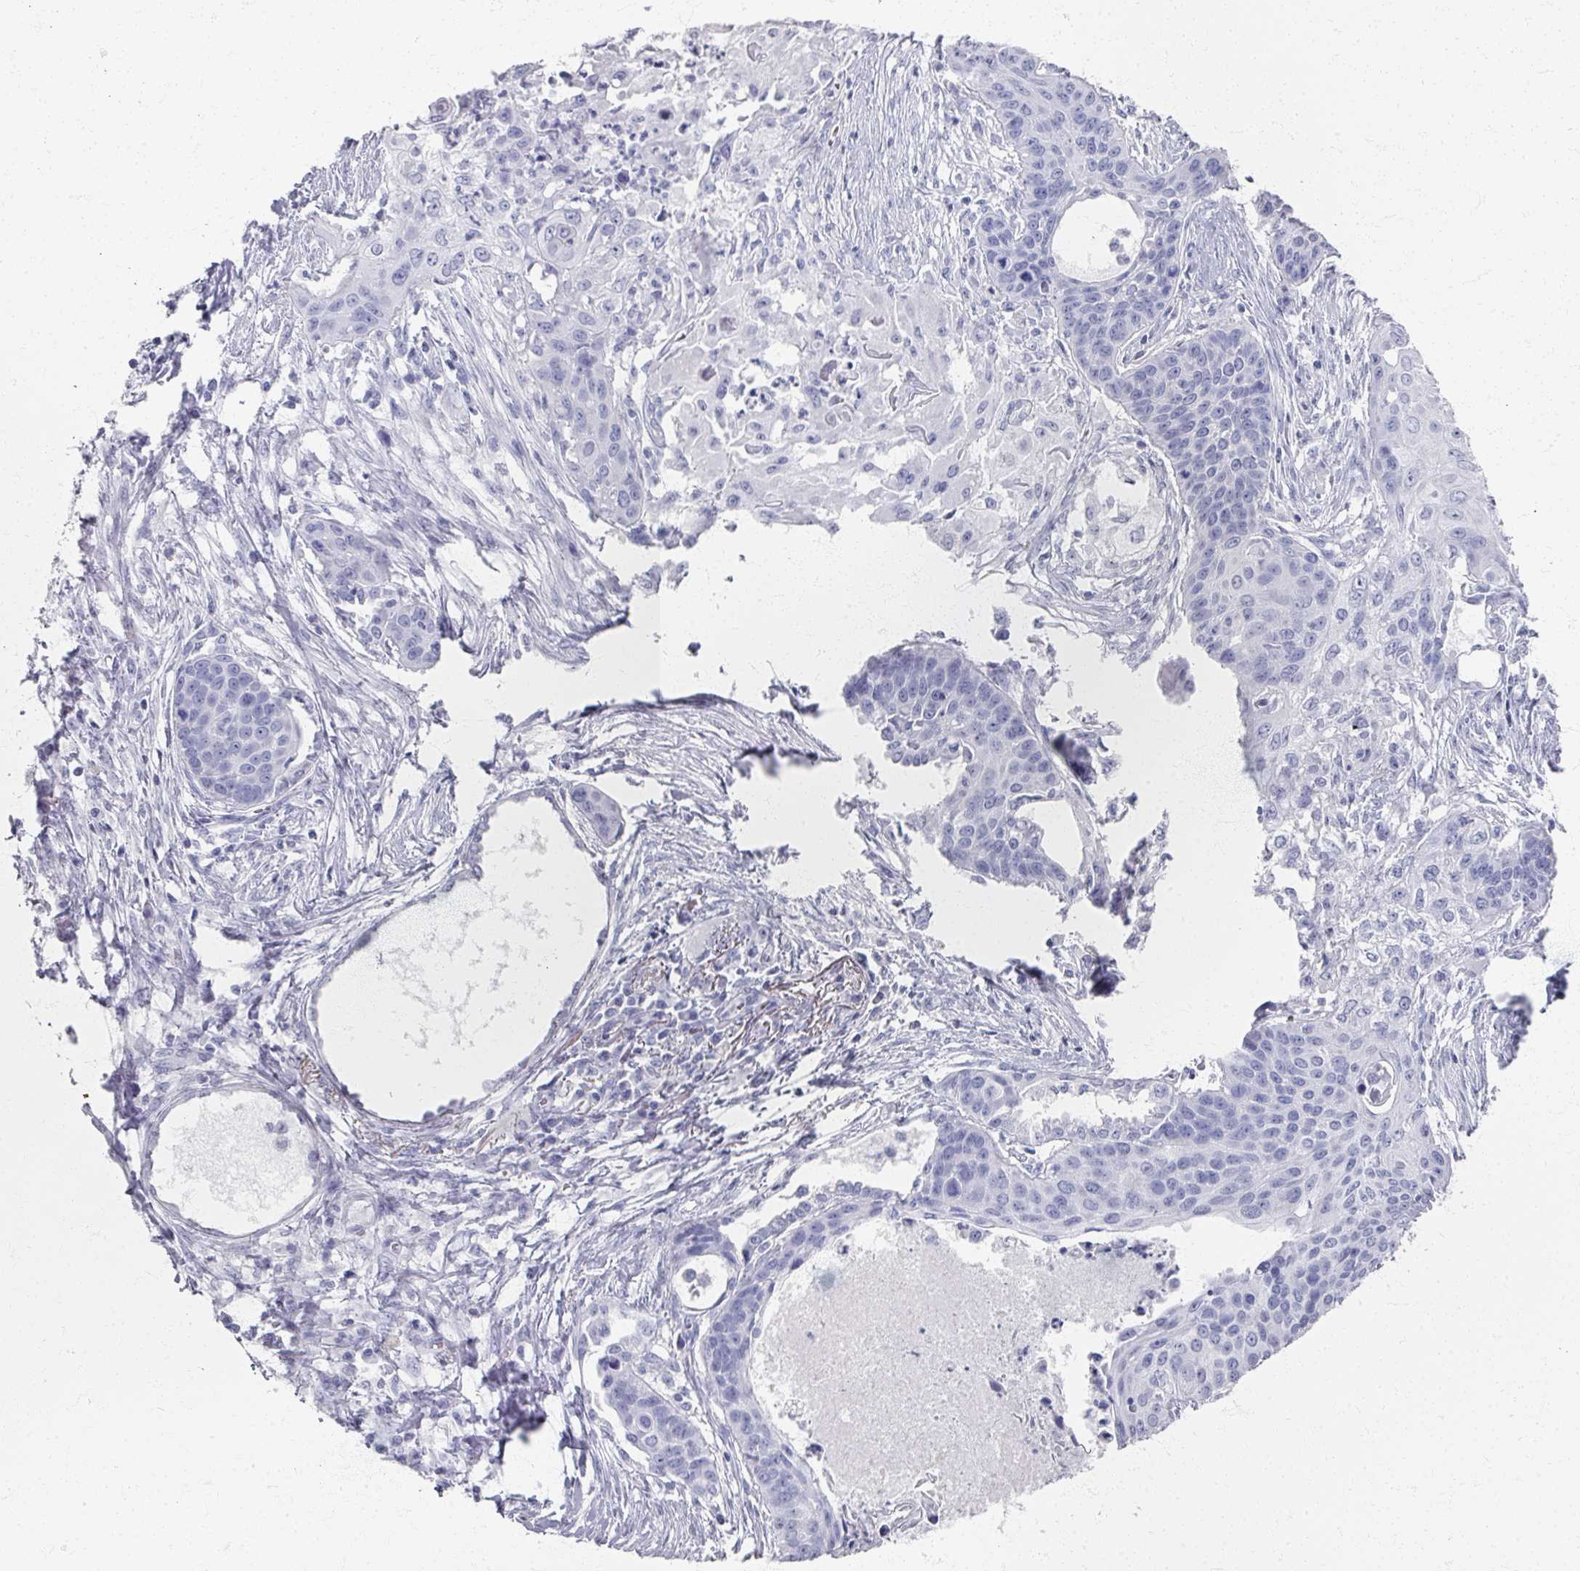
{"staining": {"intensity": "negative", "quantity": "none", "location": "none"}, "tissue": "lung cancer", "cell_type": "Tumor cells", "image_type": "cancer", "snomed": [{"axis": "morphology", "description": "Squamous cell carcinoma, NOS"}, {"axis": "topography", "description": "Lung"}], "caption": "This is an immunohistochemistry micrograph of lung cancer. There is no positivity in tumor cells.", "gene": "PSKH1", "patient": {"sex": "male", "age": 71}}